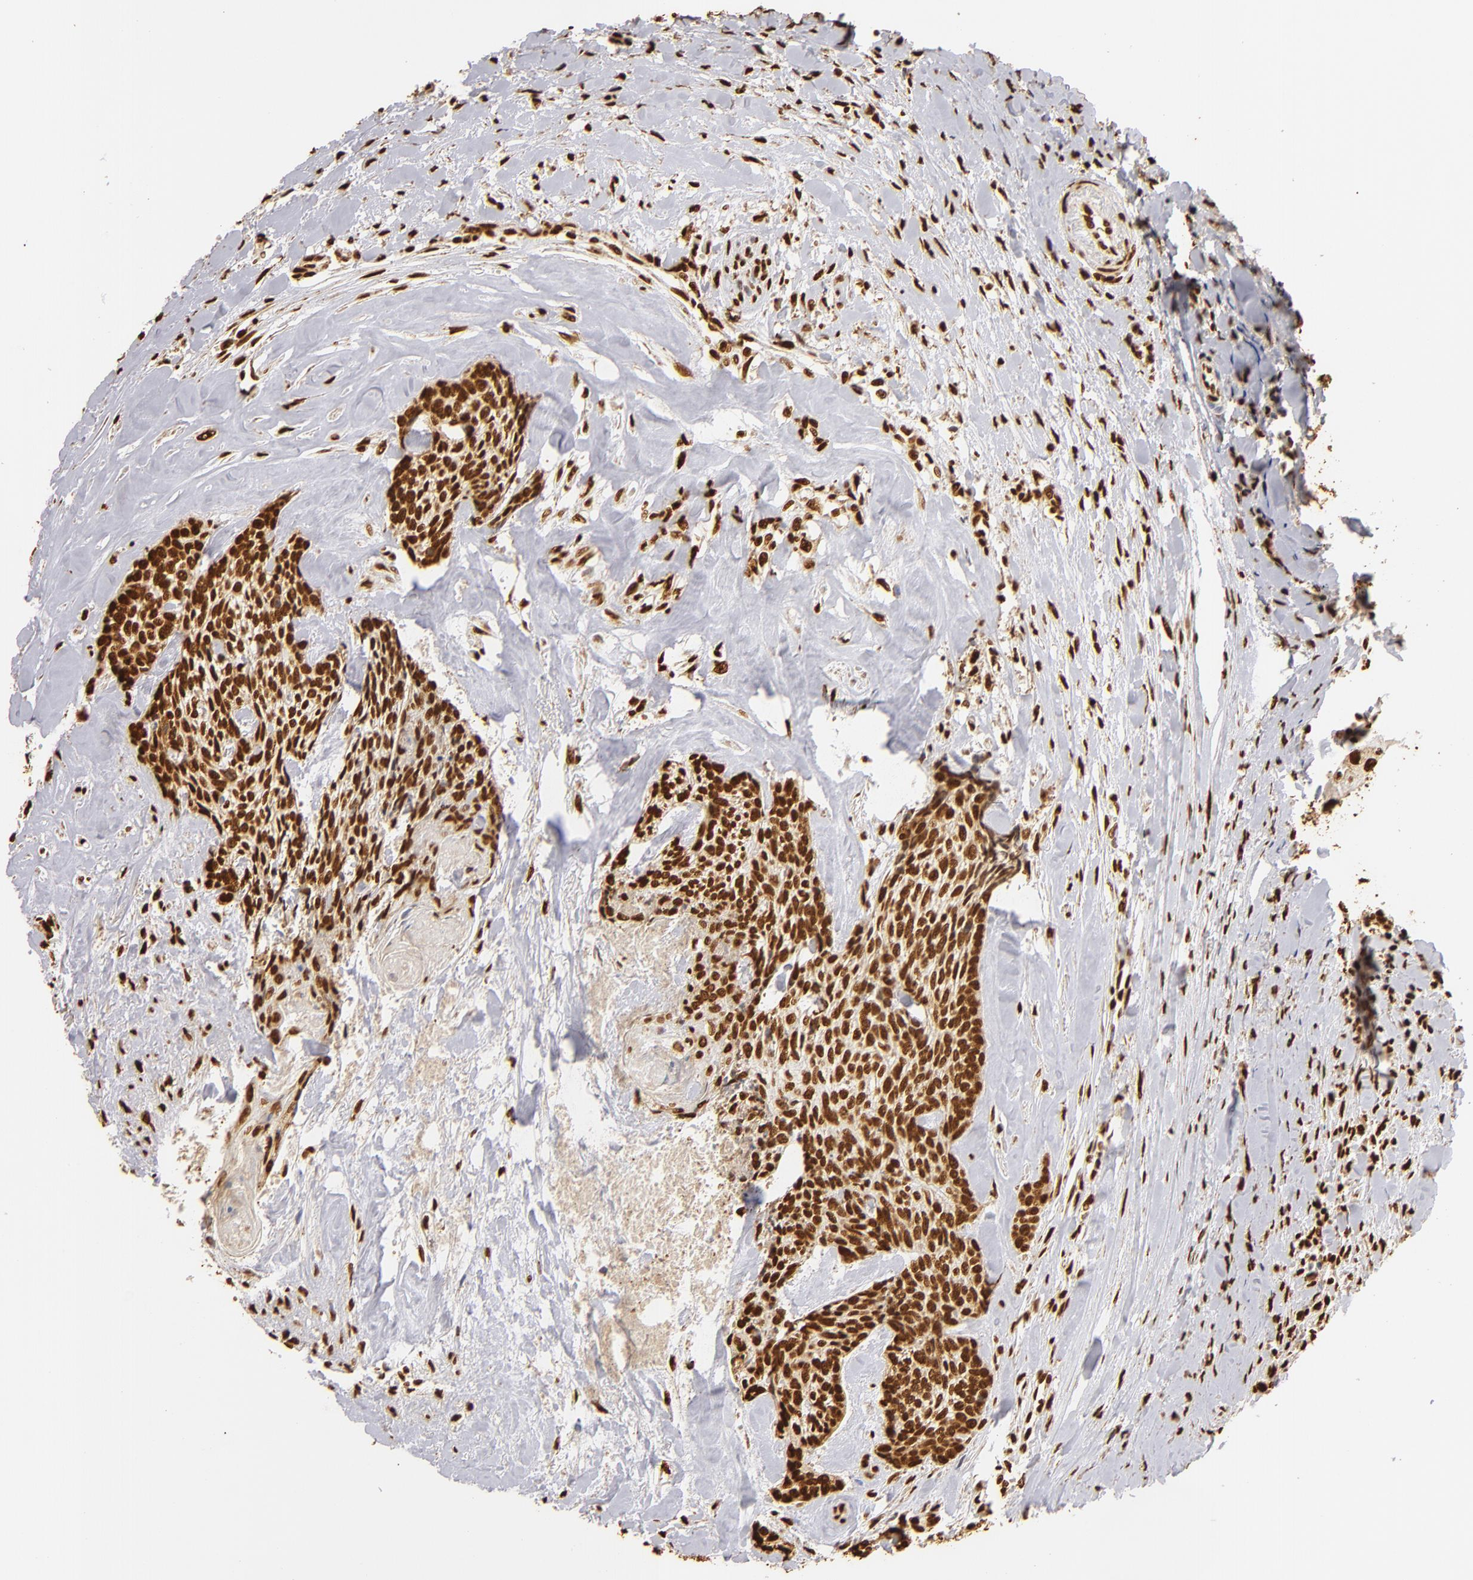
{"staining": {"intensity": "strong", "quantity": ">75%", "location": "nuclear"}, "tissue": "head and neck cancer", "cell_type": "Tumor cells", "image_type": "cancer", "snomed": [{"axis": "morphology", "description": "Squamous cell carcinoma, NOS"}, {"axis": "topography", "description": "Salivary gland"}, {"axis": "topography", "description": "Head-Neck"}], "caption": "Immunohistochemical staining of human squamous cell carcinoma (head and neck) demonstrates strong nuclear protein staining in approximately >75% of tumor cells.", "gene": "ILF3", "patient": {"sex": "male", "age": 70}}